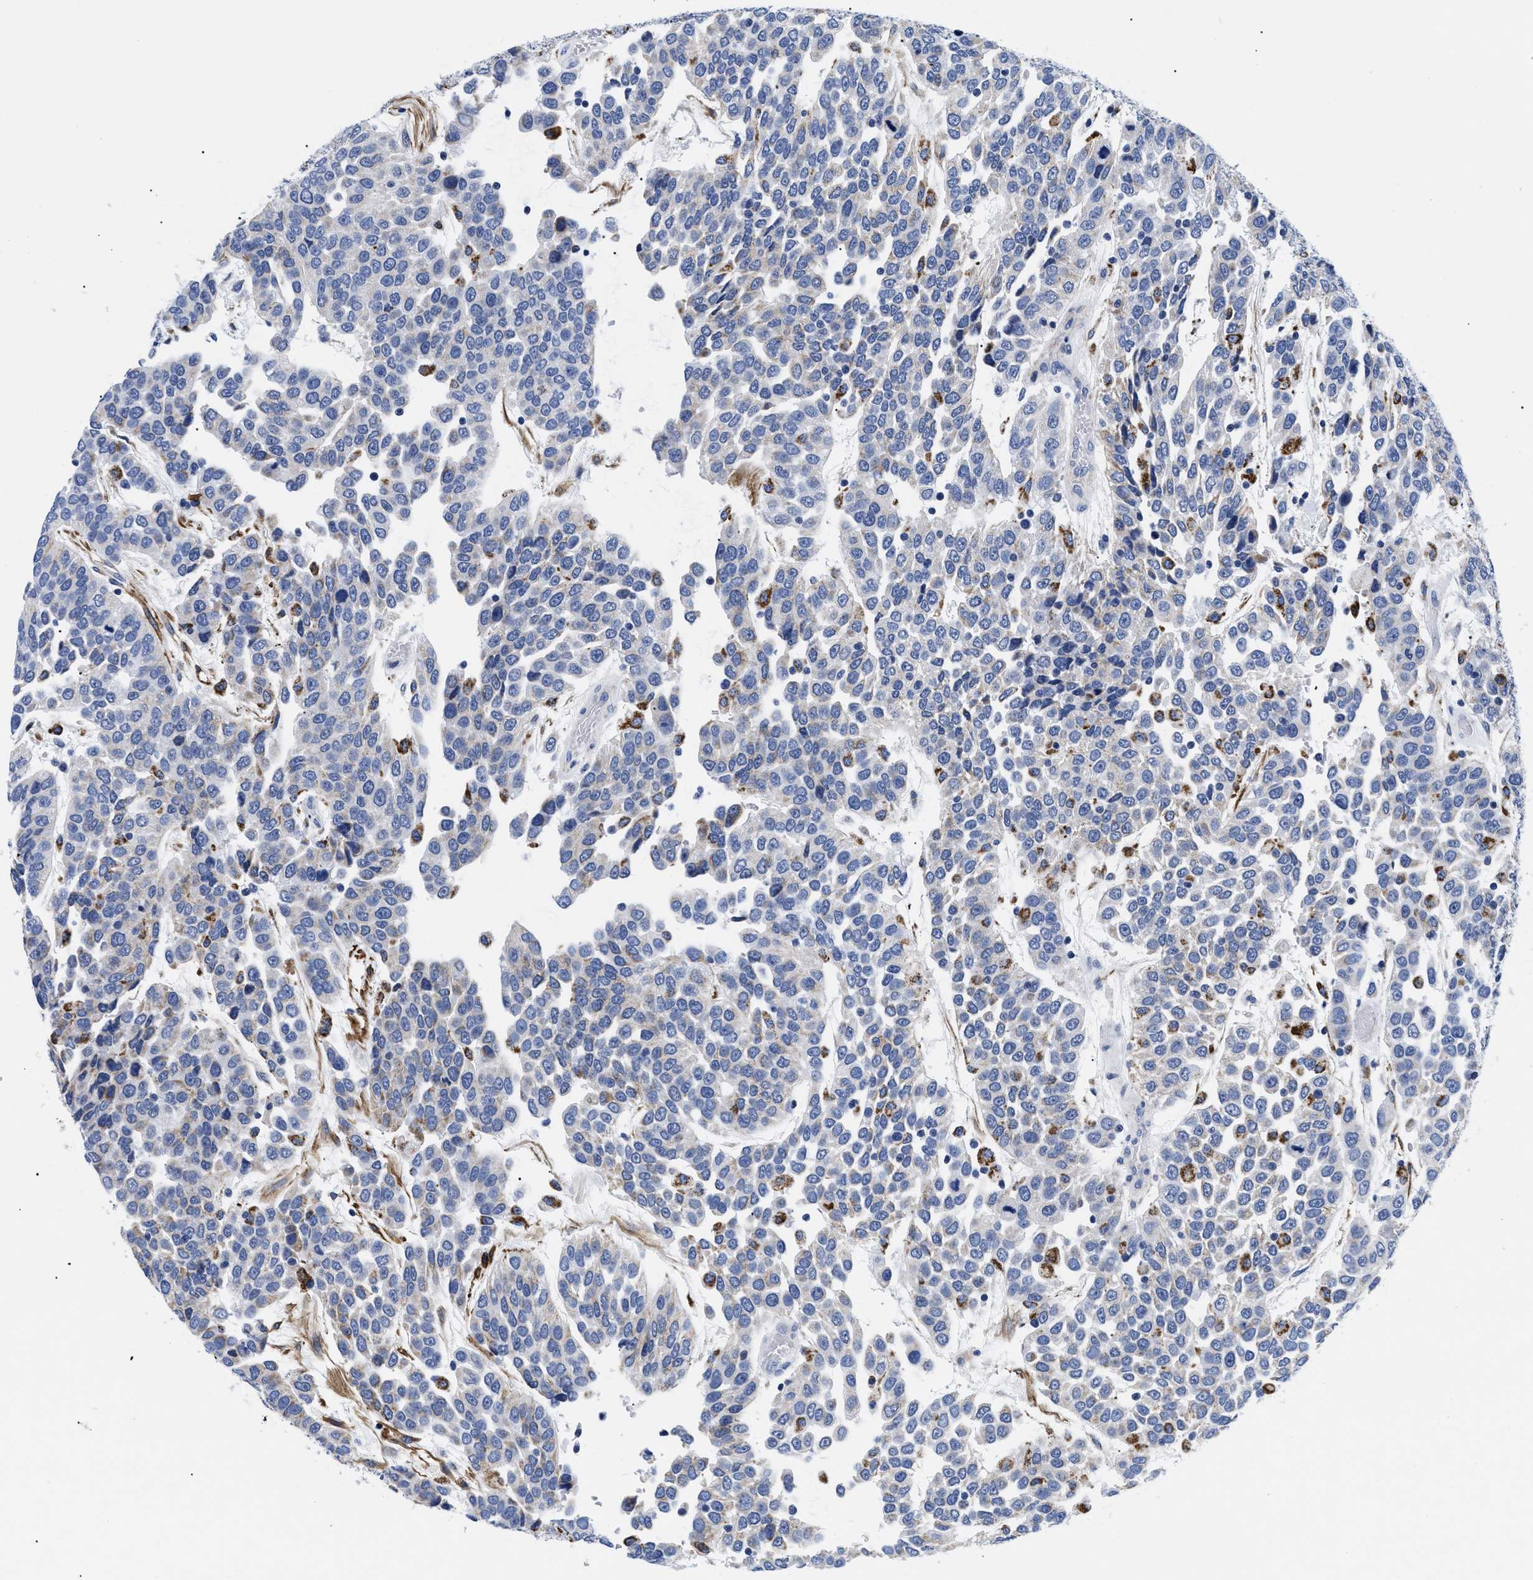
{"staining": {"intensity": "negative", "quantity": "none", "location": "none"}, "tissue": "urothelial cancer", "cell_type": "Tumor cells", "image_type": "cancer", "snomed": [{"axis": "morphology", "description": "Urothelial carcinoma, High grade"}, {"axis": "topography", "description": "Urinary bladder"}], "caption": "An image of urothelial carcinoma (high-grade) stained for a protein displays no brown staining in tumor cells.", "gene": "GPR149", "patient": {"sex": "female", "age": 80}}